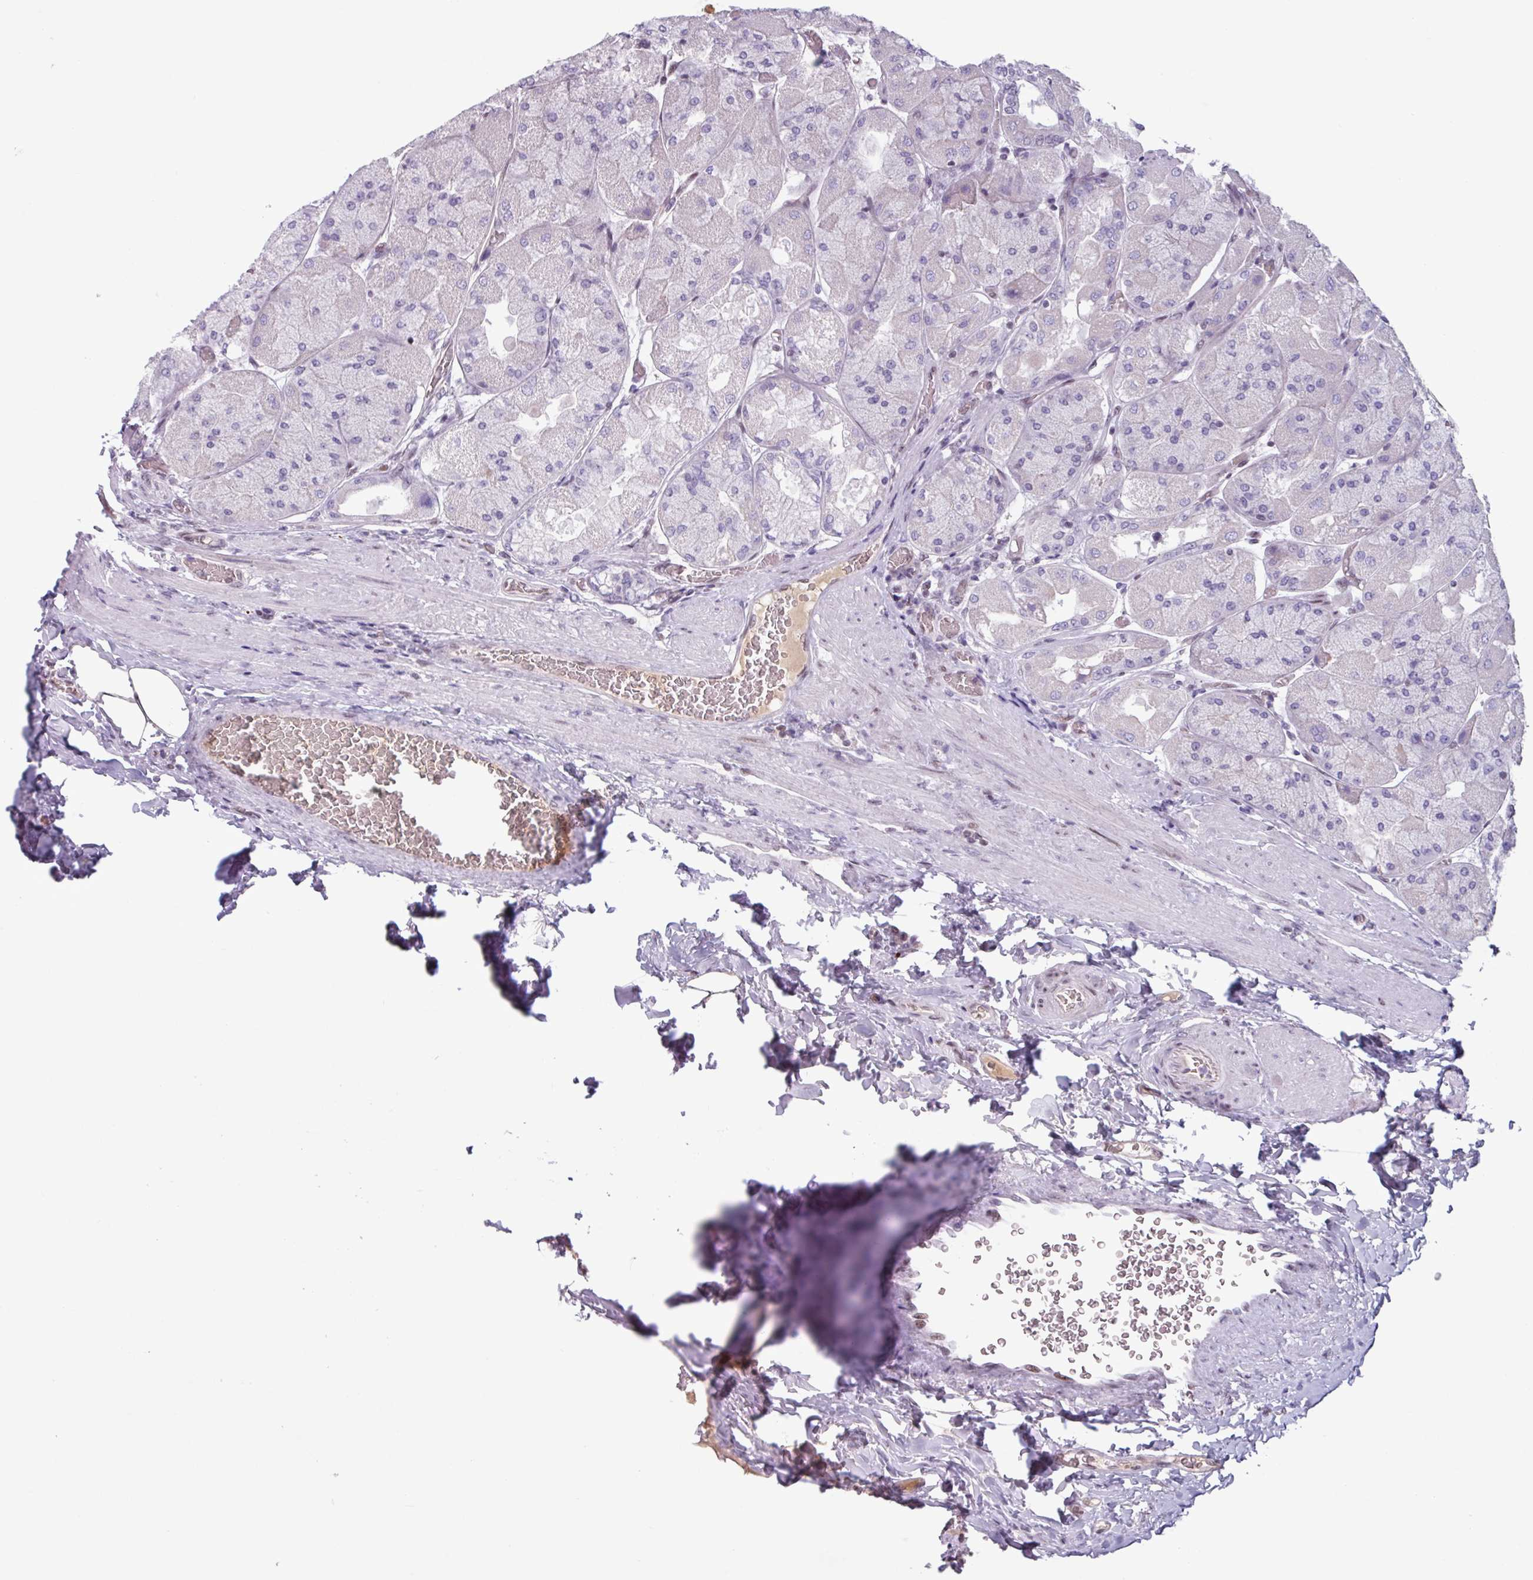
{"staining": {"intensity": "weak", "quantity": "<25%", "location": "nuclear"}, "tissue": "stomach", "cell_type": "Glandular cells", "image_type": "normal", "snomed": [{"axis": "morphology", "description": "Normal tissue, NOS"}, {"axis": "topography", "description": "Stomach"}], "caption": "High magnification brightfield microscopy of normal stomach stained with DAB (brown) and counterstained with hematoxylin (blue): glandular cells show no significant expression. (Immunohistochemistry, brightfield microscopy, high magnification).", "gene": "ZNF575", "patient": {"sex": "female", "age": 61}}